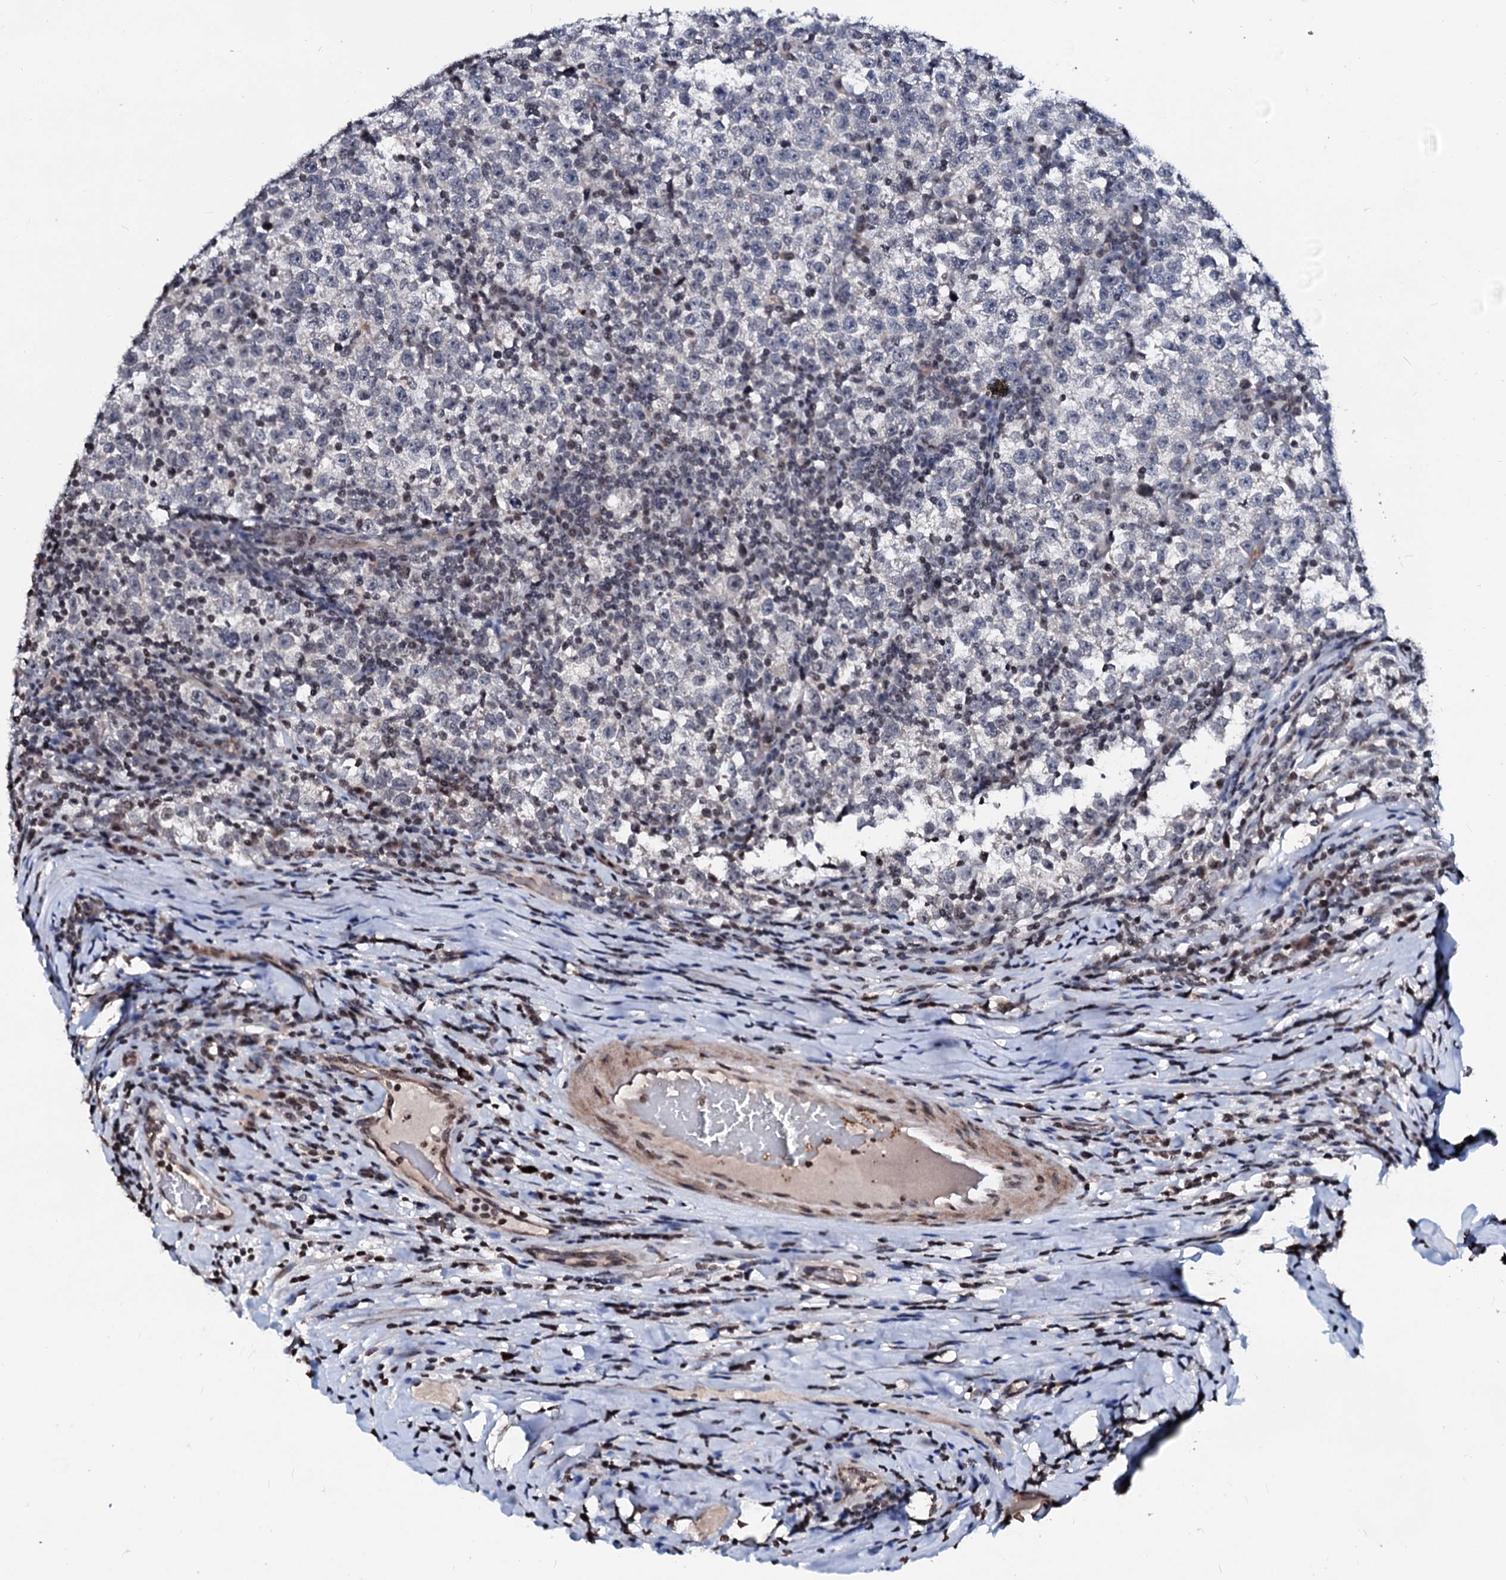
{"staining": {"intensity": "negative", "quantity": "none", "location": "none"}, "tissue": "testis cancer", "cell_type": "Tumor cells", "image_type": "cancer", "snomed": [{"axis": "morphology", "description": "Normal tissue, NOS"}, {"axis": "morphology", "description": "Seminoma, NOS"}, {"axis": "topography", "description": "Testis"}], "caption": "This histopathology image is of testis cancer (seminoma) stained with immunohistochemistry to label a protein in brown with the nuclei are counter-stained blue. There is no staining in tumor cells. The staining is performed using DAB (3,3'-diaminobenzidine) brown chromogen with nuclei counter-stained in using hematoxylin.", "gene": "LSM11", "patient": {"sex": "male", "age": 43}}